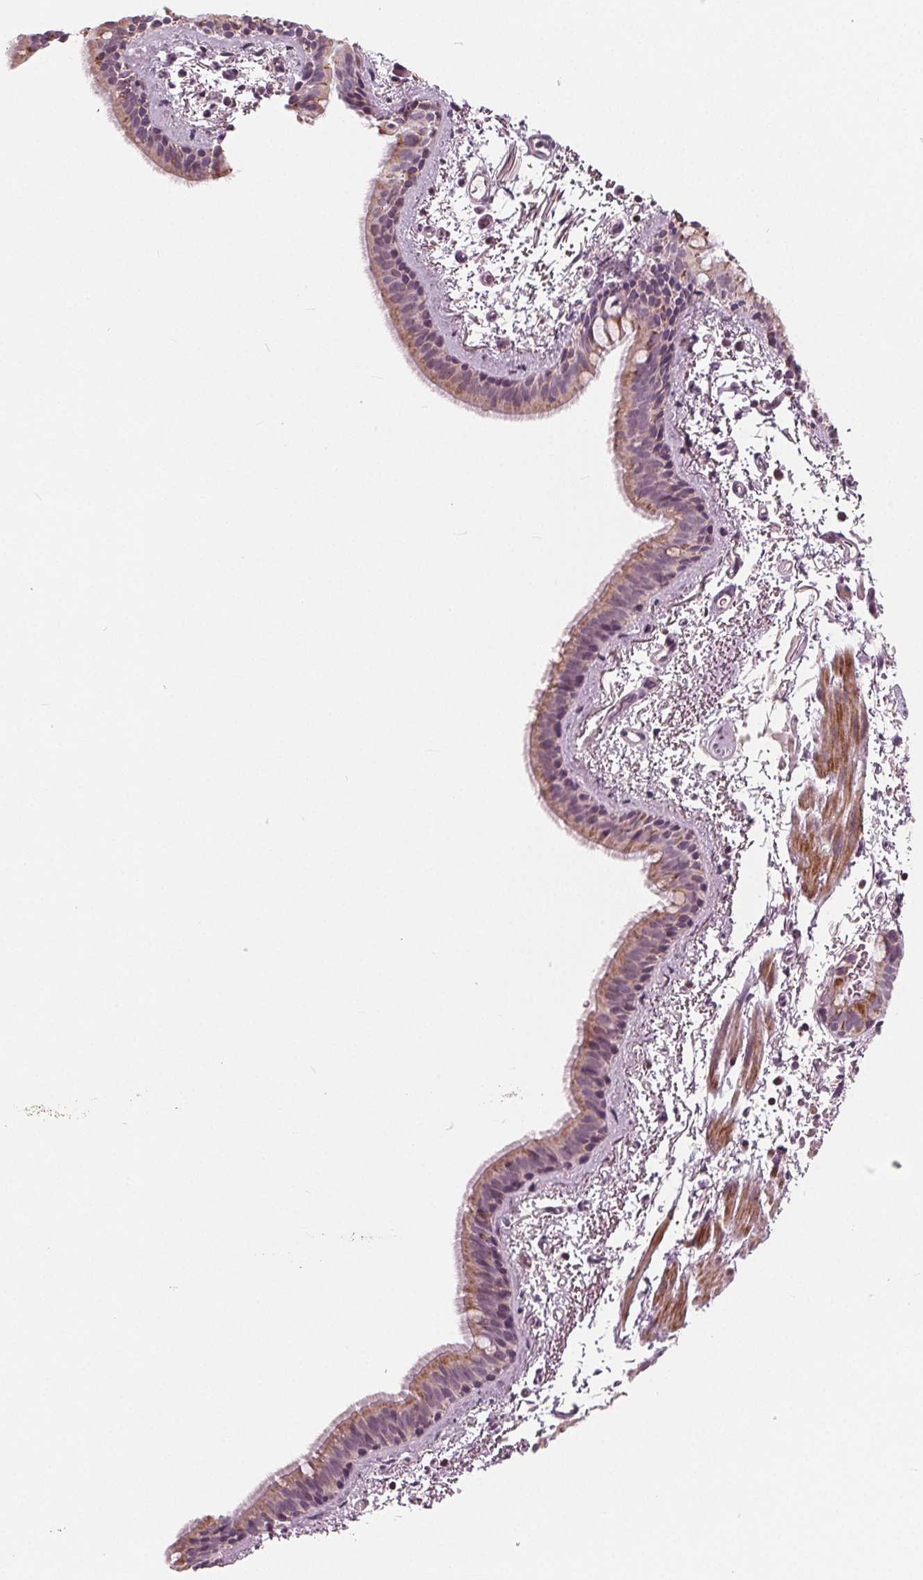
{"staining": {"intensity": "weak", "quantity": ">75%", "location": "cytoplasmic/membranous"}, "tissue": "bronchus", "cell_type": "Respiratory epithelial cells", "image_type": "normal", "snomed": [{"axis": "morphology", "description": "Normal tissue, NOS"}, {"axis": "topography", "description": "Bronchus"}], "caption": "Immunohistochemistry histopathology image of unremarkable human bronchus stained for a protein (brown), which exhibits low levels of weak cytoplasmic/membranous expression in about >75% of respiratory epithelial cells.", "gene": "DCAF4L2", "patient": {"sex": "female", "age": 61}}